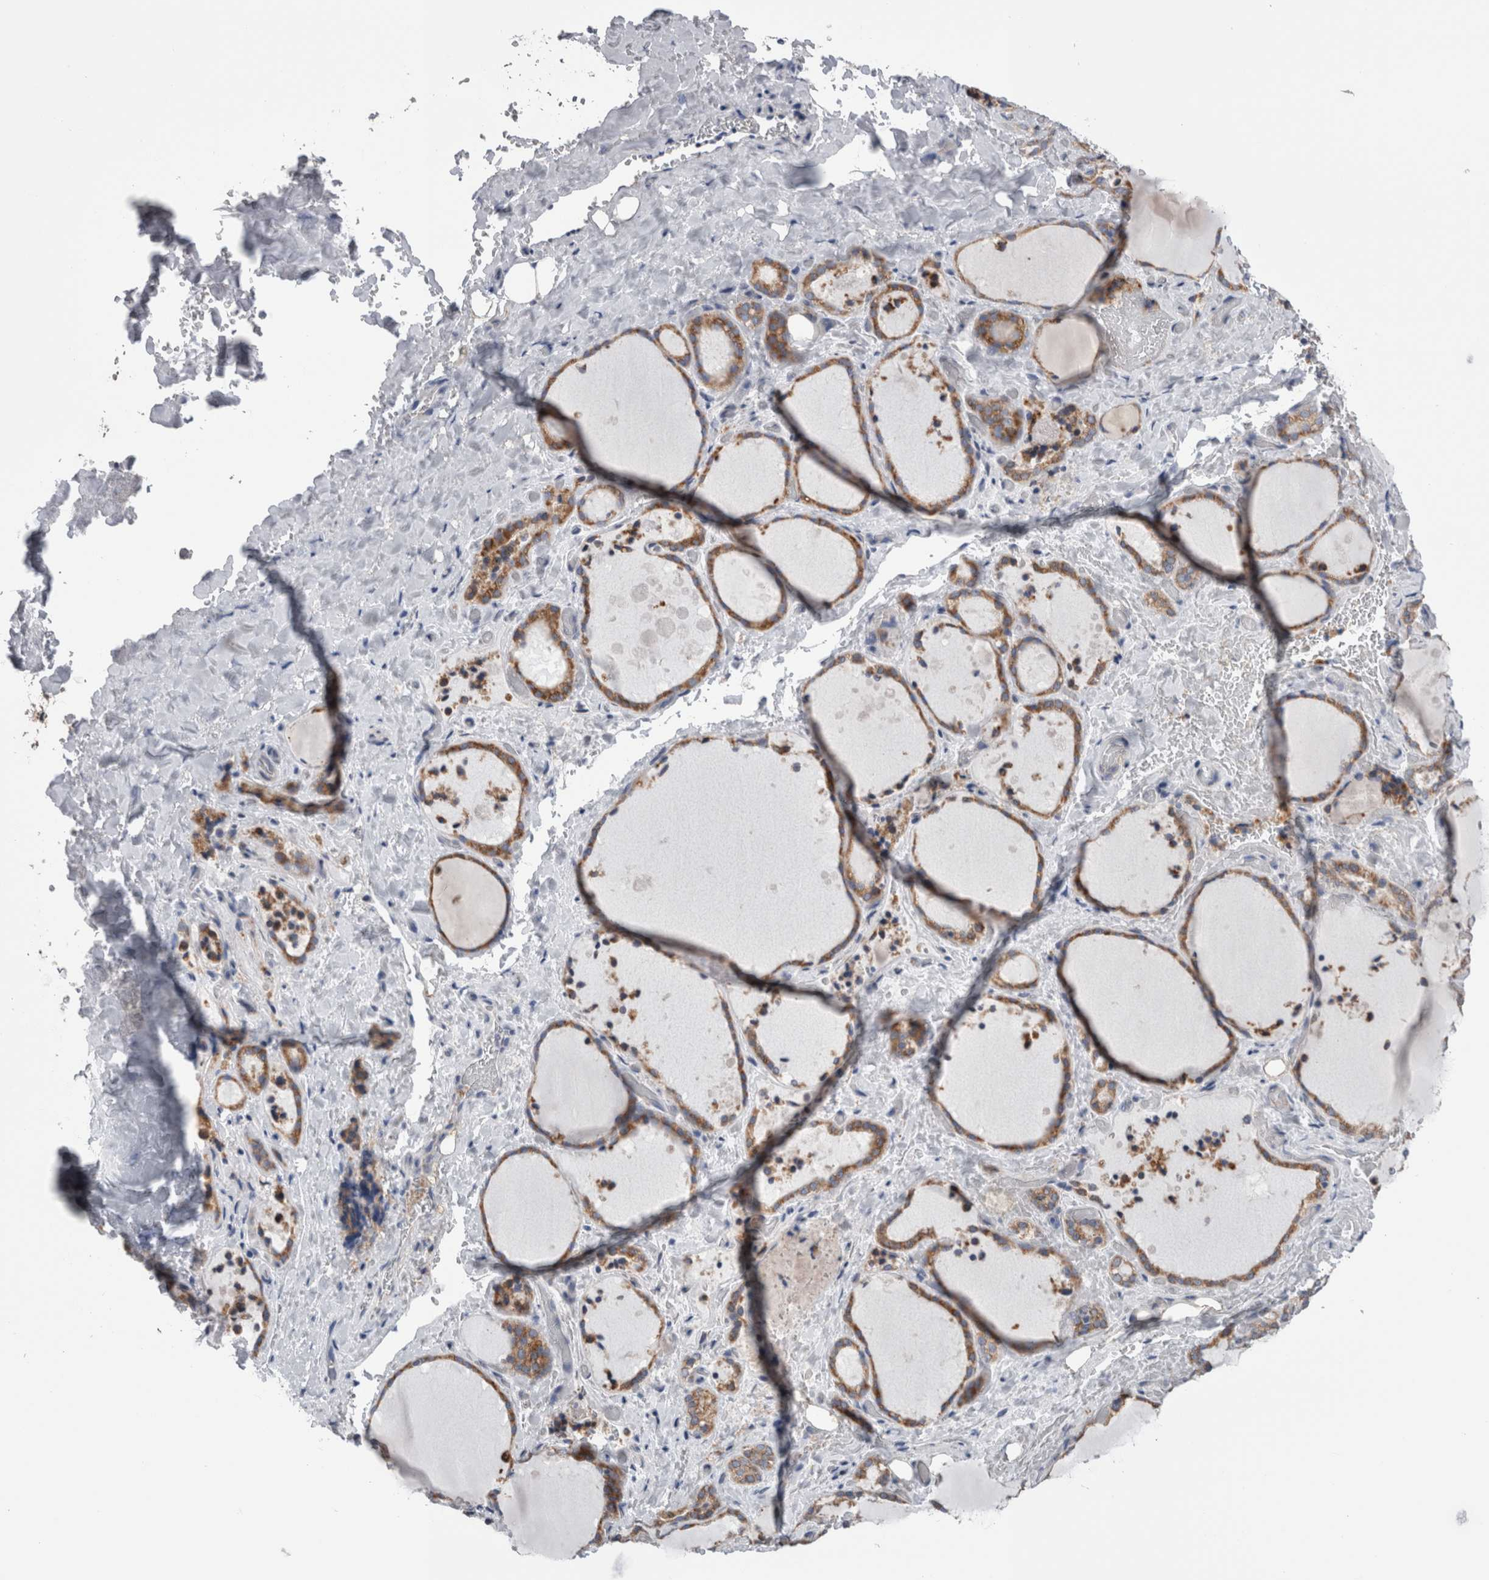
{"staining": {"intensity": "moderate", "quantity": ">75%", "location": "cytoplasmic/membranous"}, "tissue": "thyroid gland", "cell_type": "Glandular cells", "image_type": "normal", "snomed": [{"axis": "morphology", "description": "Normal tissue, NOS"}, {"axis": "topography", "description": "Thyroid gland"}], "caption": "IHC of benign human thyroid gland reveals medium levels of moderate cytoplasmic/membranous positivity in about >75% of glandular cells.", "gene": "GDAP1", "patient": {"sex": "female", "age": 44}}